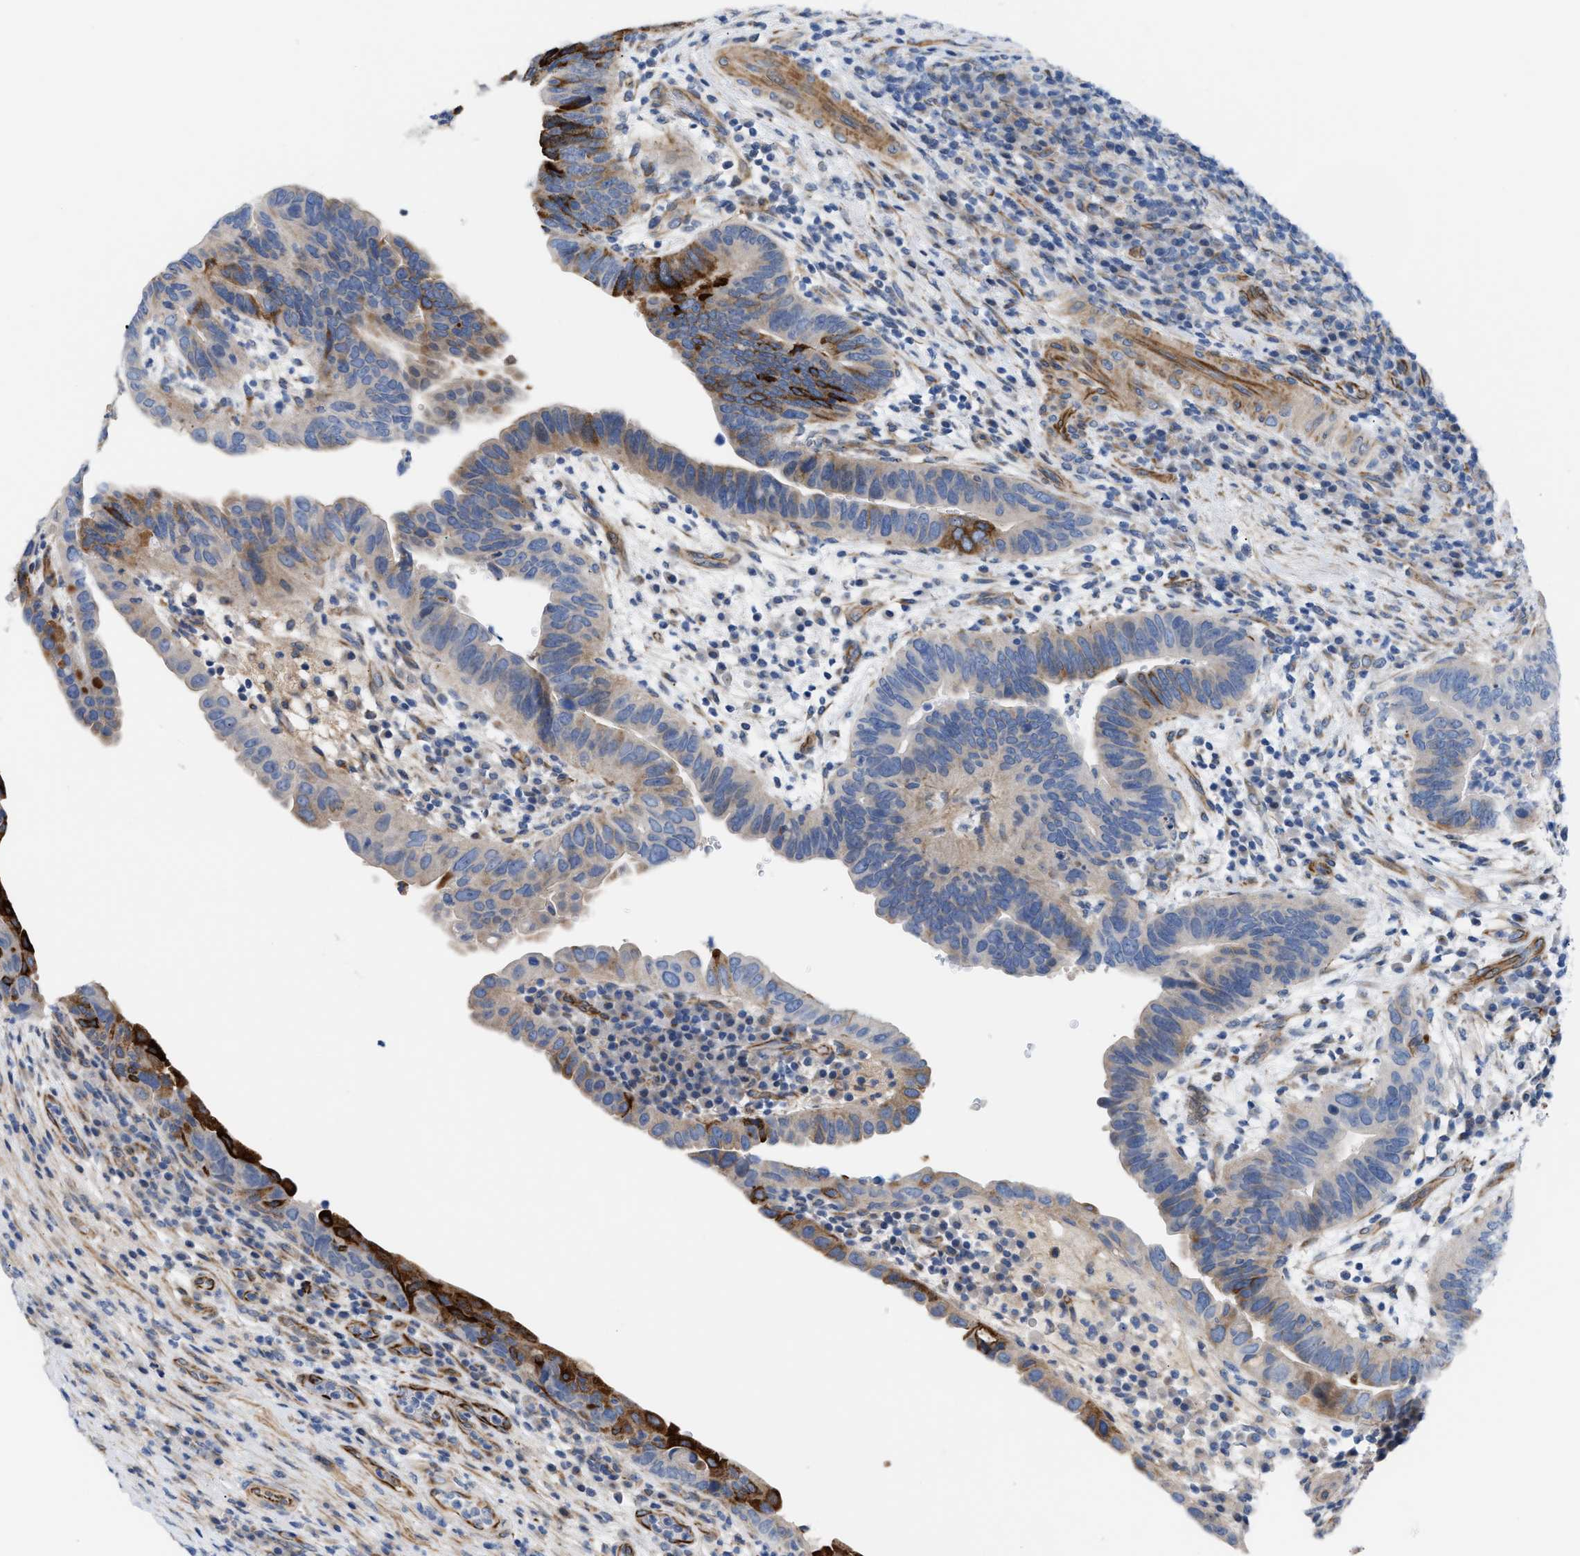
{"staining": {"intensity": "strong", "quantity": "<25%", "location": "cytoplasmic/membranous"}, "tissue": "urothelial cancer", "cell_type": "Tumor cells", "image_type": "cancer", "snomed": [{"axis": "morphology", "description": "Urothelial carcinoma, High grade"}, {"axis": "topography", "description": "Urinary bladder"}], "caption": "Brown immunohistochemical staining in high-grade urothelial carcinoma shows strong cytoplasmic/membranous staining in about <25% of tumor cells. The staining was performed using DAB to visualize the protein expression in brown, while the nuclei were stained in blue with hematoxylin (Magnification: 20x).", "gene": "TFPI", "patient": {"sex": "female", "age": 82}}